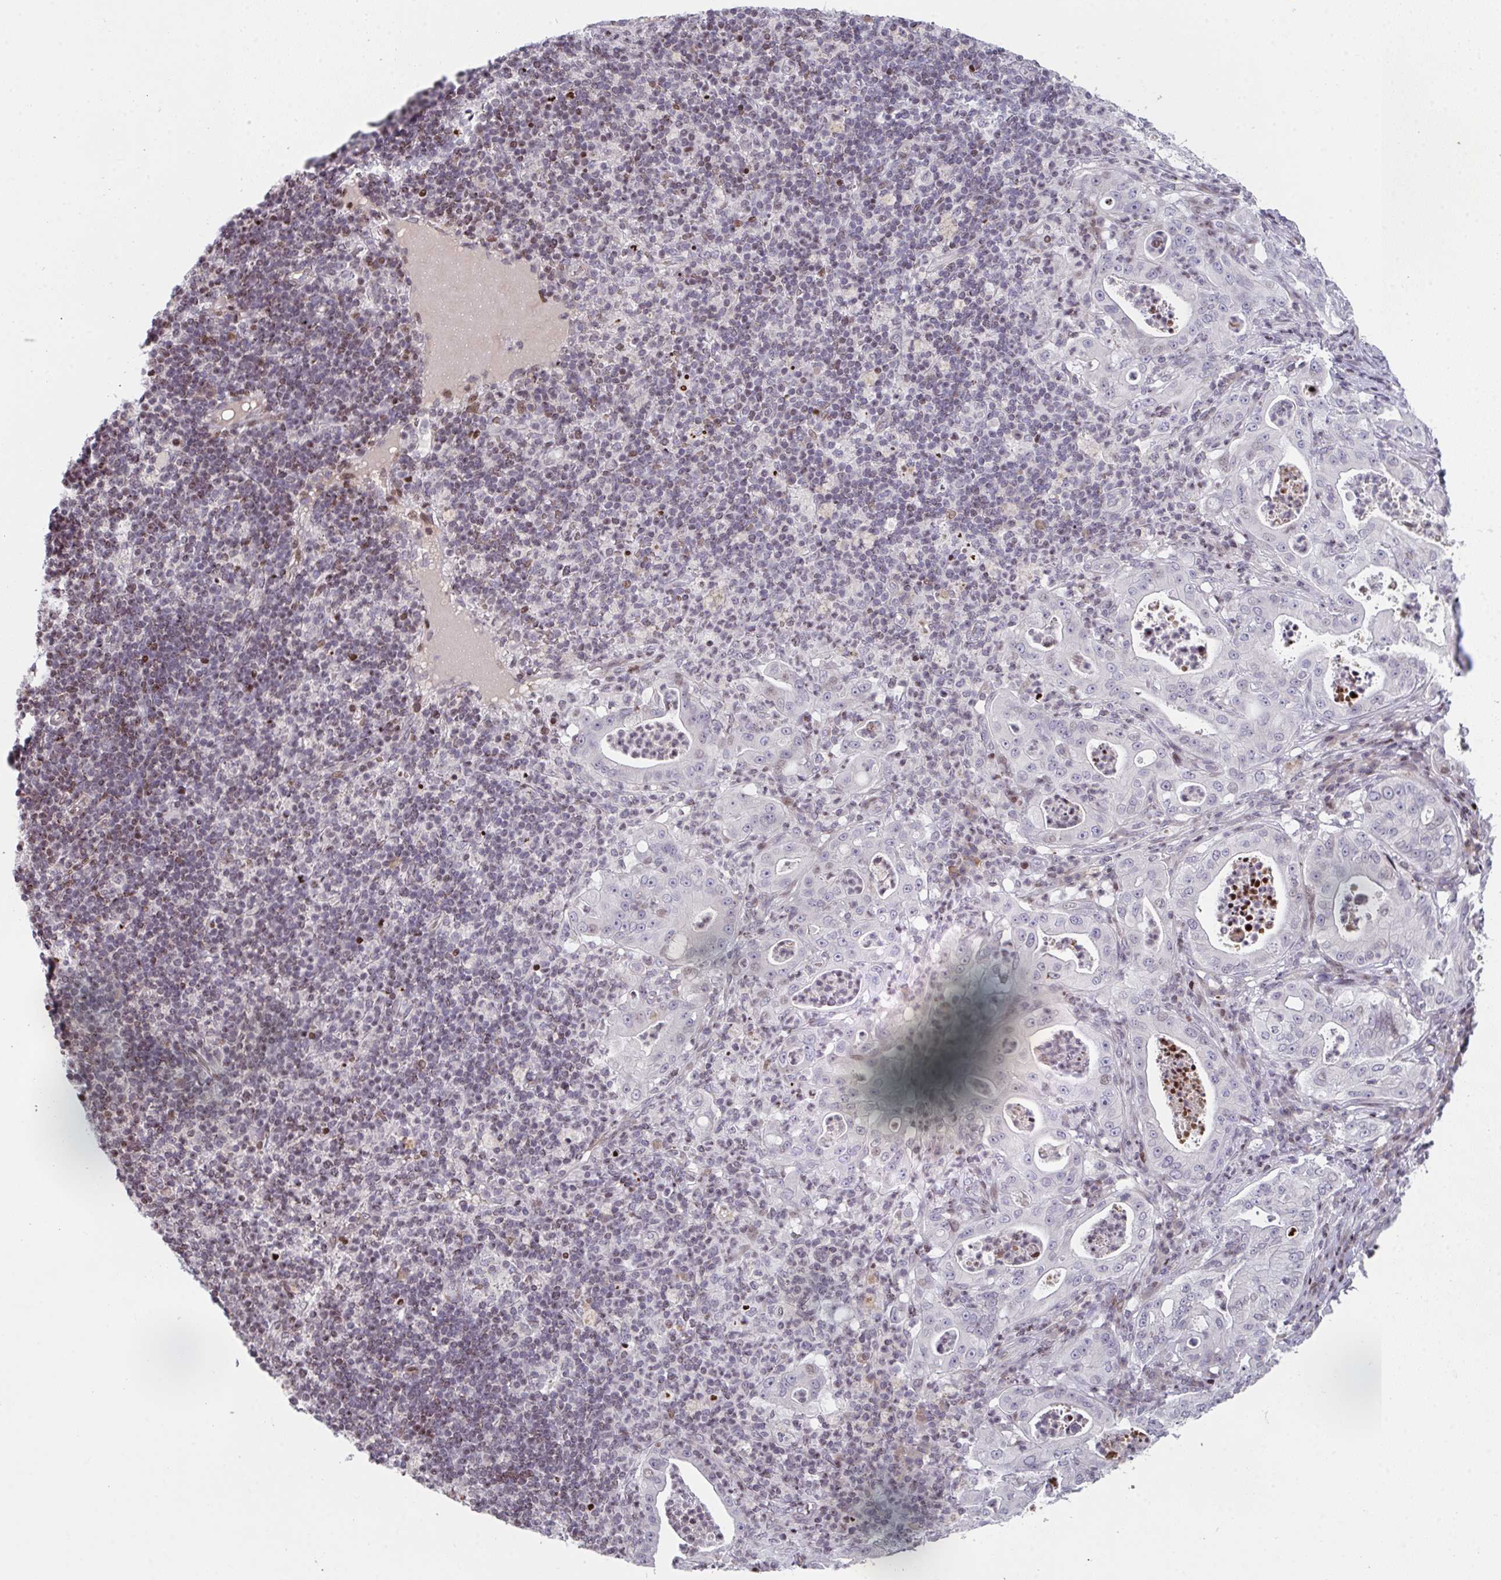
{"staining": {"intensity": "negative", "quantity": "none", "location": "none"}, "tissue": "pancreatic cancer", "cell_type": "Tumor cells", "image_type": "cancer", "snomed": [{"axis": "morphology", "description": "Adenocarcinoma, NOS"}, {"axis": "topography", "description": "Pancreas"}], "caption": "A histopathology image of pancreatic cancer stained for a protein exhibits no brown staining in tumor cells.", "gene": "PCDHB8", "patient": {"sex": "male", "age": 71}}